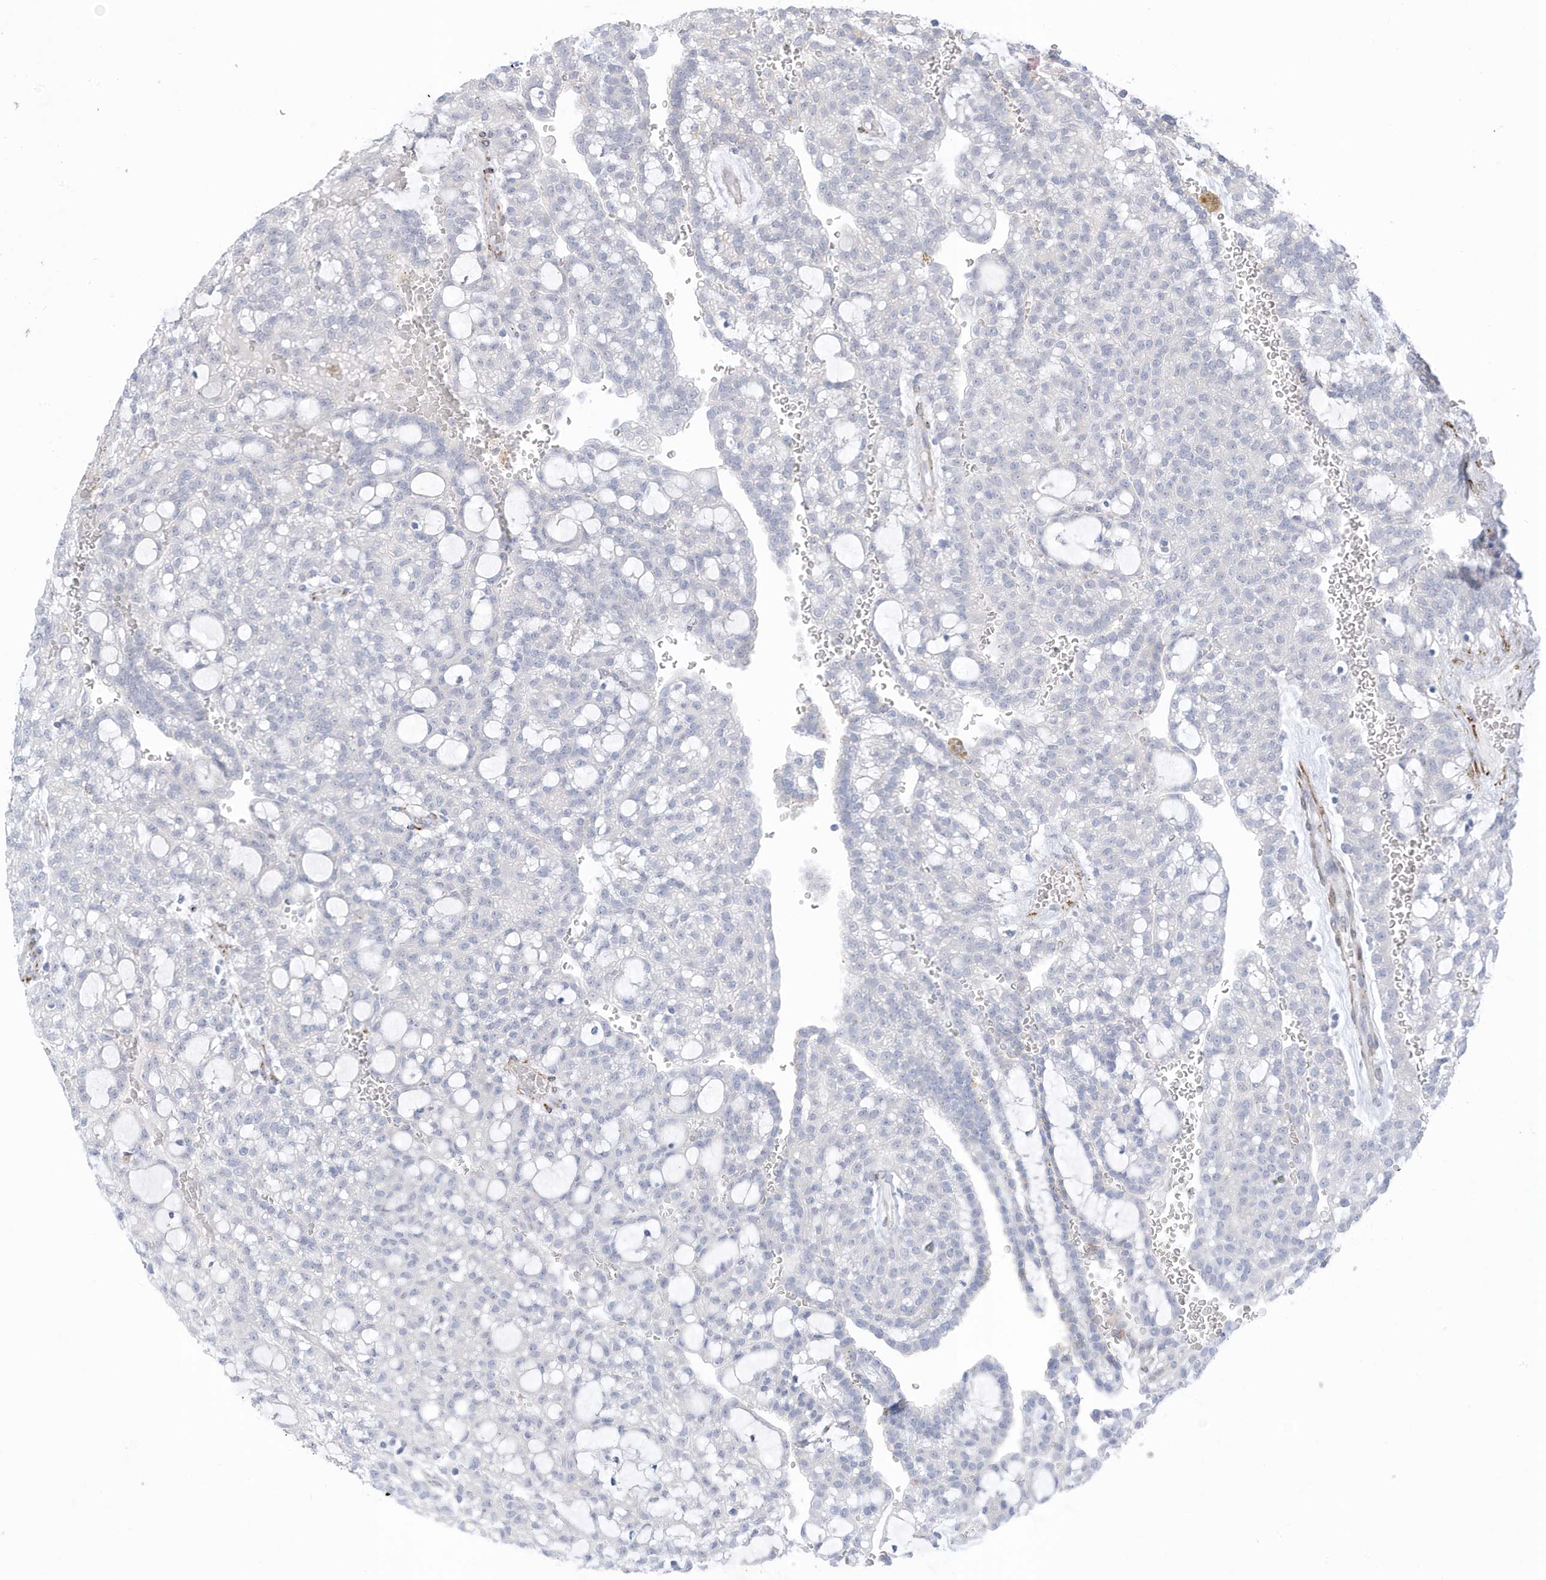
{"staining": {"intensity": "negative", "quantity": "none", "location": "none"}, "tissue": "renal cancer", "cell_type": "Tumor cells", "image_type": "cancer", "snomed": [{"axis": "morphology", "description": "Adenocarcinoma, NOS"}, {"axis": "topography", "description": "Kidney"}], "caption": "DAB immunohistochemical staining of adenocarcinoma (renal) displays no significant staining in tumor cells.", "gene": "PERM1", "patient": {"sex": "male", "age": 63}}